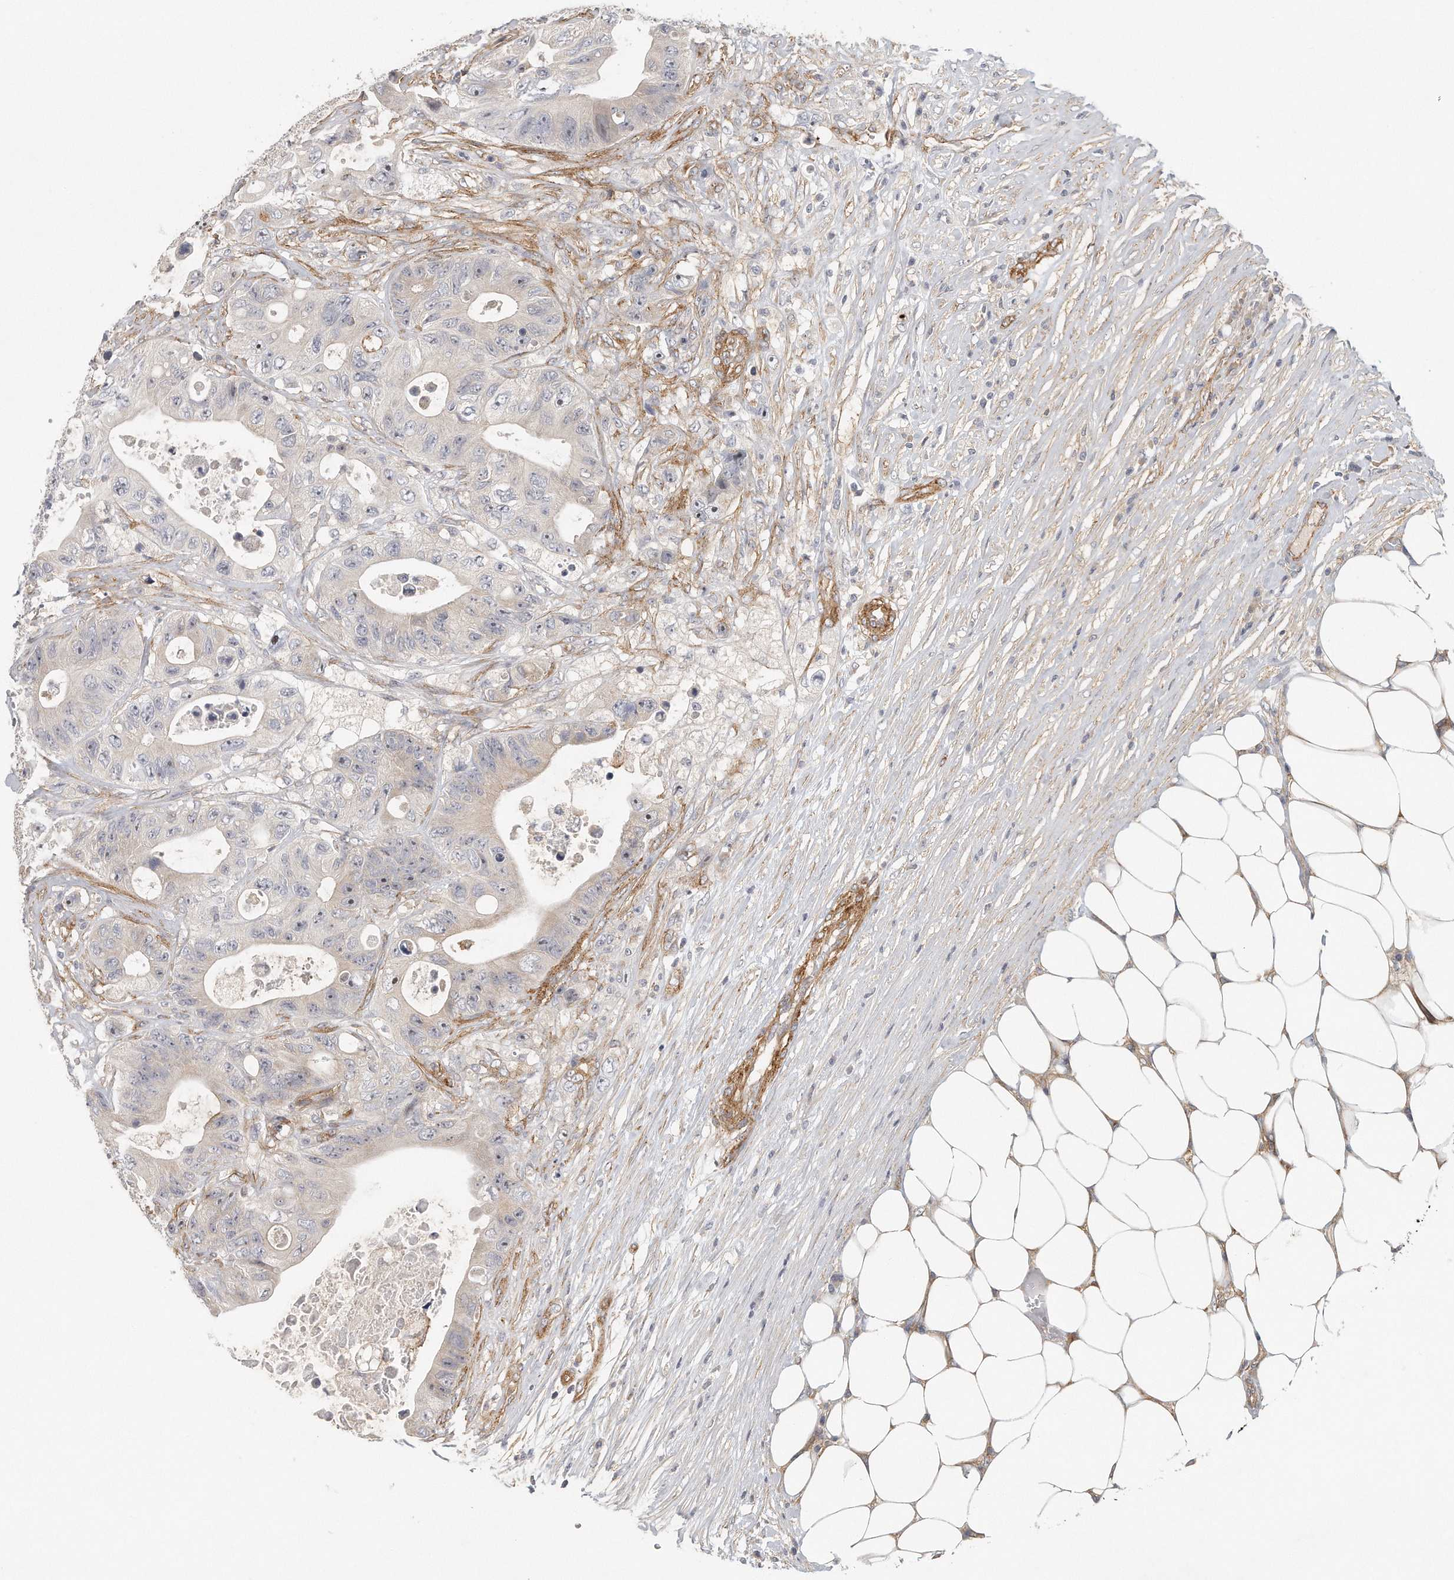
{"staining": {"intensity": "negative", "quantity": "none", "location": "none"}, "tissue": "colorectal cancer", "cell_type": "Tumor cells", "image_type": "cancer", "snomed": [{"axis": "morphology", "description": "Adenocarcinoma, NOS"}, {"axis": "topography", "description": "Colon"}], "caption": "Protein analysis of colorectal cancer displays no significant positivity in tumor cells. (Stains: DAB (3,3'-diaminobenzidine) IHC with hematoxylin counter stain, Microscopy: brightfield microscopy at high magnification).", "gene": "MTERF4", "patient": {"sex": "female", "age": 46}}